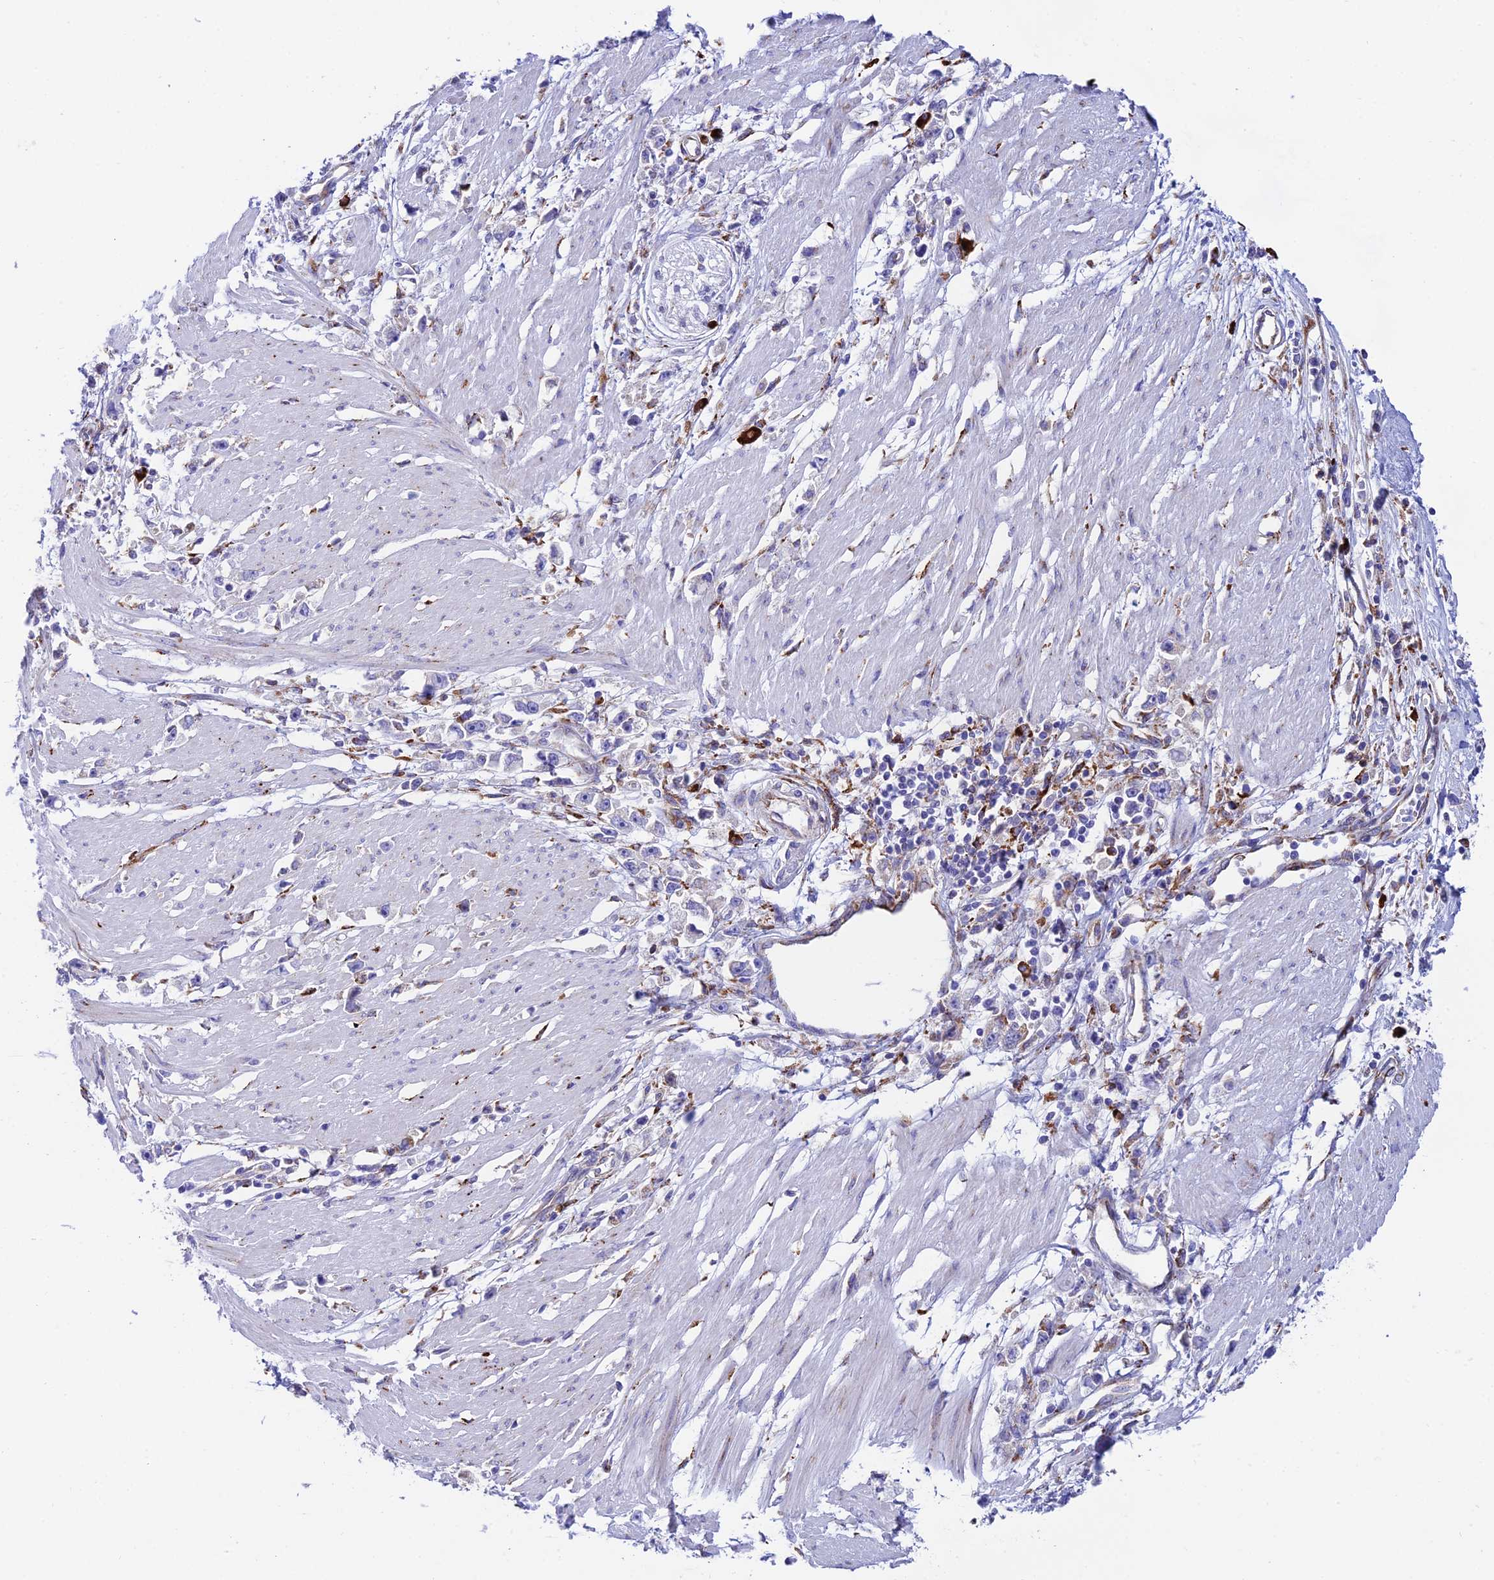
{"staining": {"intensity": "negative", "quantity": "none", "location": "none"}, "tissue": "stomach cancer", "cell_type": "Tumor cells", "image_type": "cancer", "snomed": [{"axis": "morphology", "description": "Adenocarcinoma, NOS"}, {"axis": "topography", "description": "Stomach"}], "caption": "IHC of human stomach cancer shows no positivity in tumor cells. (Brightfield microscopy of DAB IHC at high magnification).", "gene": "TUBGCP6", "patient": {"sex": "female", "age": 59}}